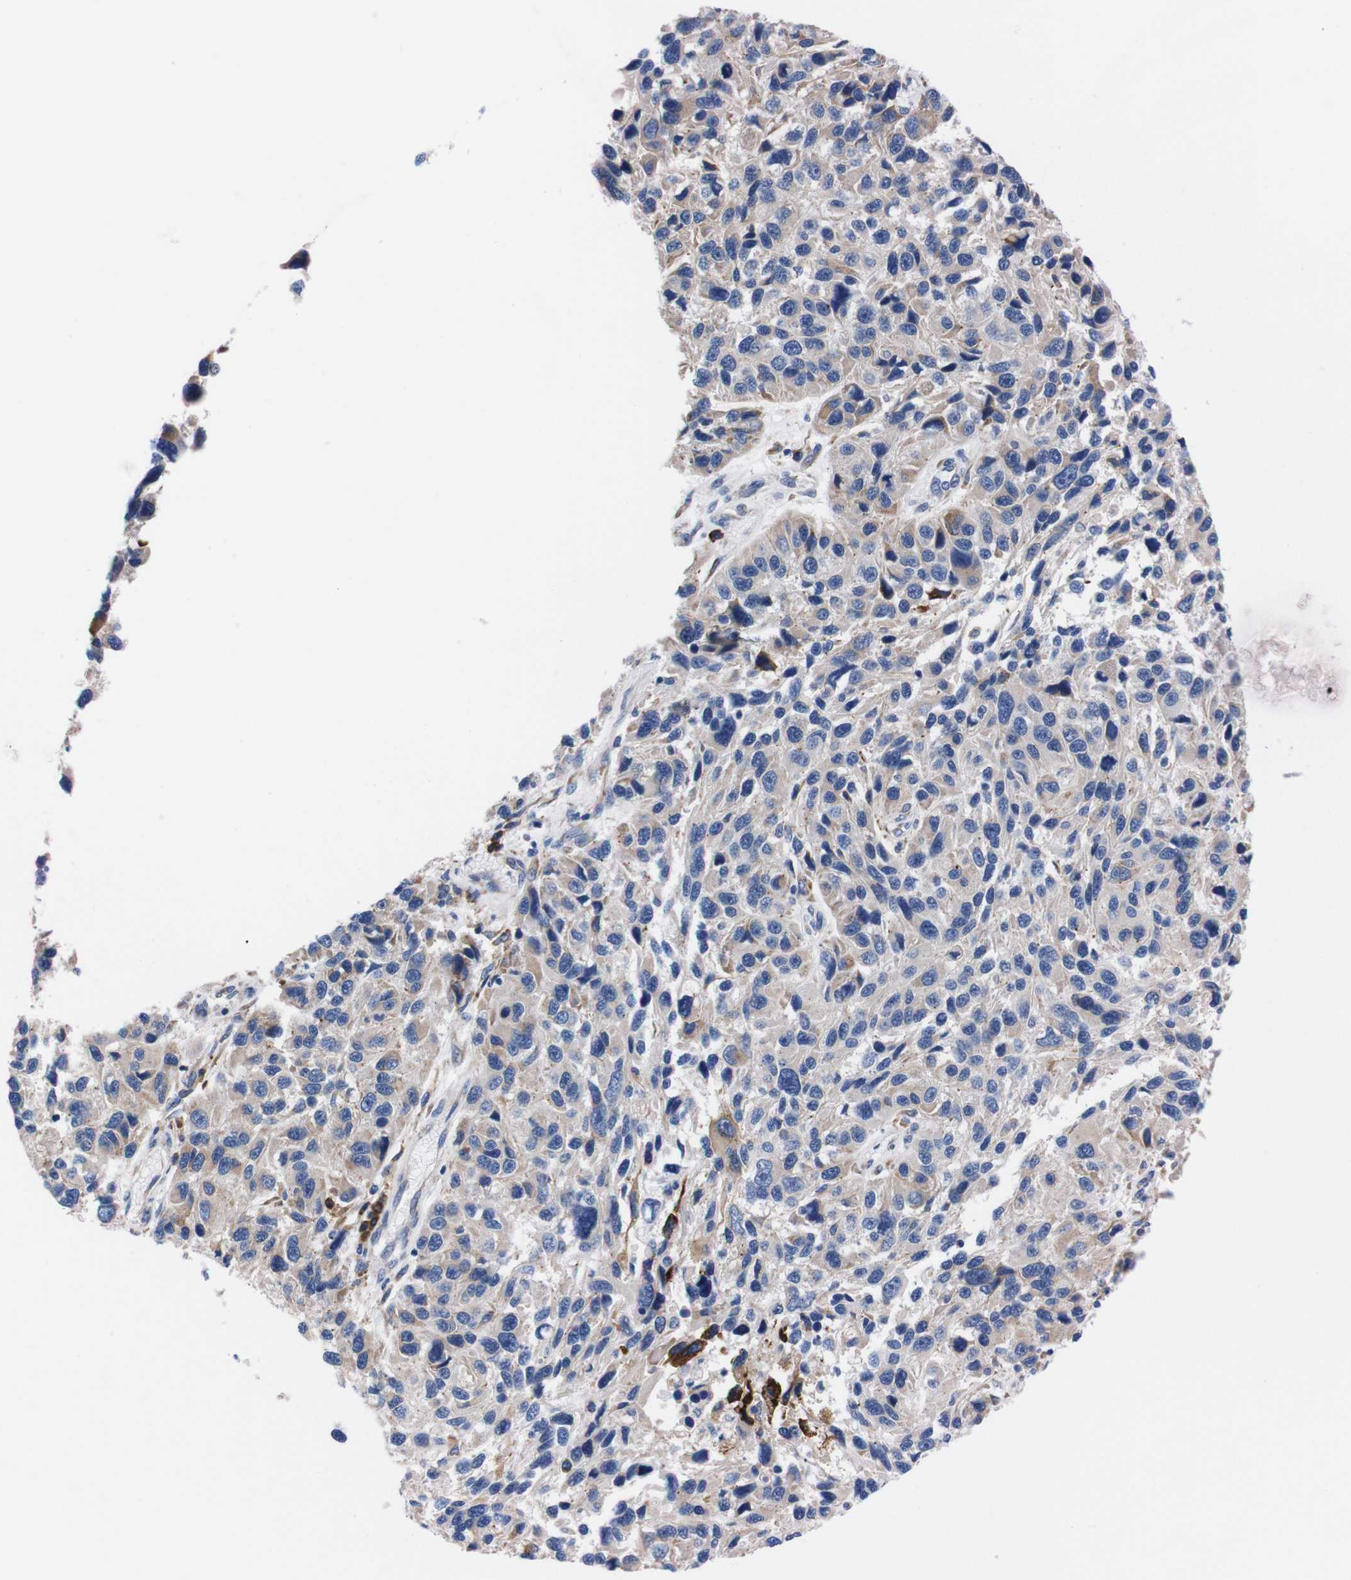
{"staining": {"intensity": "weak", "quantity": ">75%", "location": "cytoplasmic/membranous"}, "tissue": "melanoma", "cell_type": "Tumor cells", "image_type": "cancer", "snomed": [{"axis": "morphology", "description": "Malignant melanoma, NOS"}, {"axis": "topography", "description": "Skin"}], "caption": "Immunohistochemistry of human malignant melanoma displays low levels of weak cytoplasmic/membranous staining in about >75% of tumor cells. (IHC, brightfield microscopy, high magnification).", "gene": "NEBL", "patient": {"sex": "male", "age": 53}}